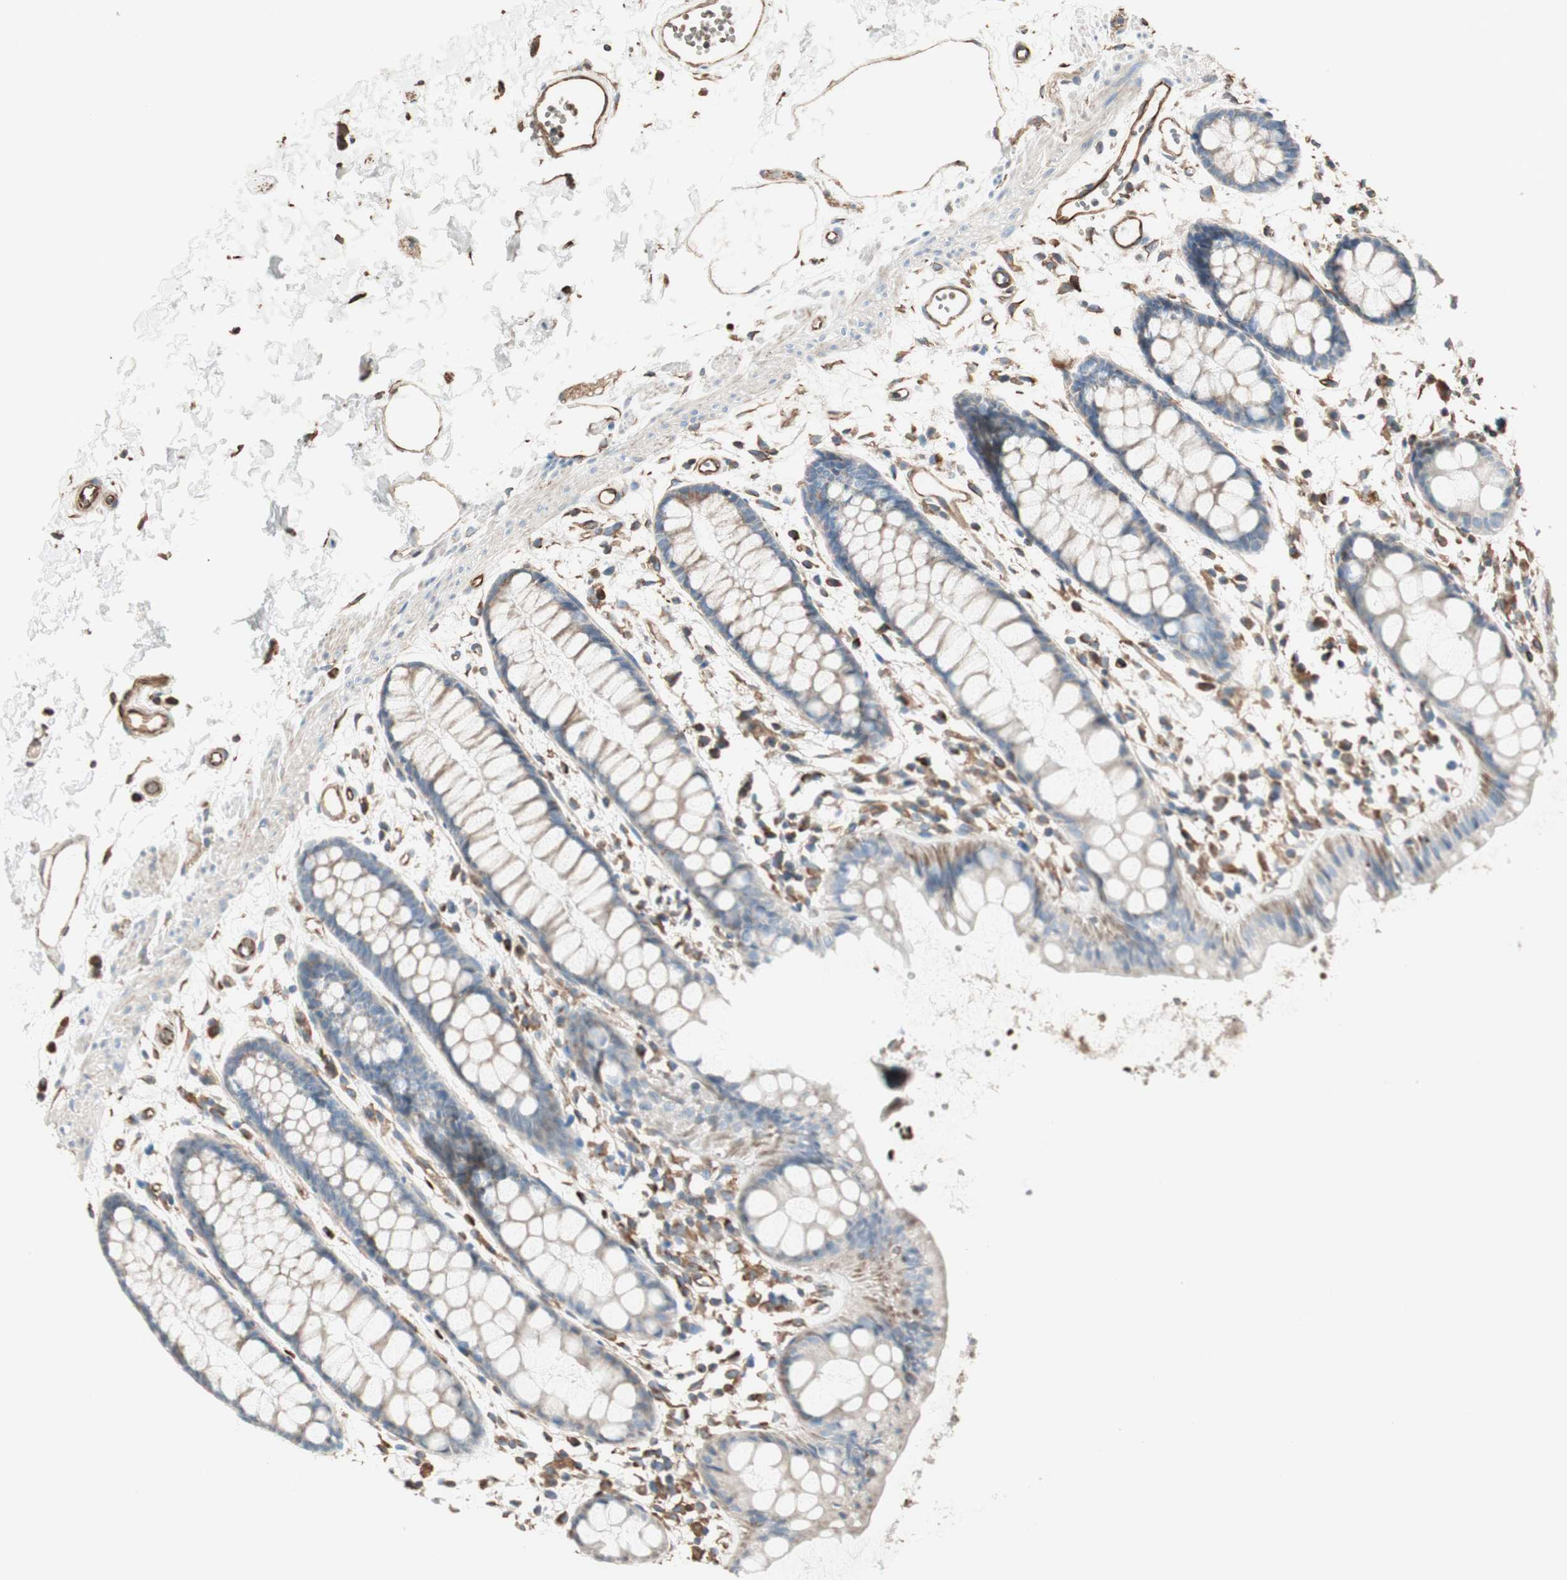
{"staining": {"intensity": "weak", "quantity": "25%-75%", "location": "cytoplasmic/membranous"}, "tissue": "rectum", "cell_type": "Glandular cells", "image_type": "normal", "snomed": [{"axis": "morphology", "description": "Normal tissue, NOS"}, {"axis": "topography", "description": "Rectum"}], "caption": "This micrograph demonstrates IHC staining of unremarkable rectum, with low weak cytoplasmic/membranous staining in about 25%-75% of glandular cells.", "gene": "SRCIN1", "patient": {"sex": "female", "age": 66}}